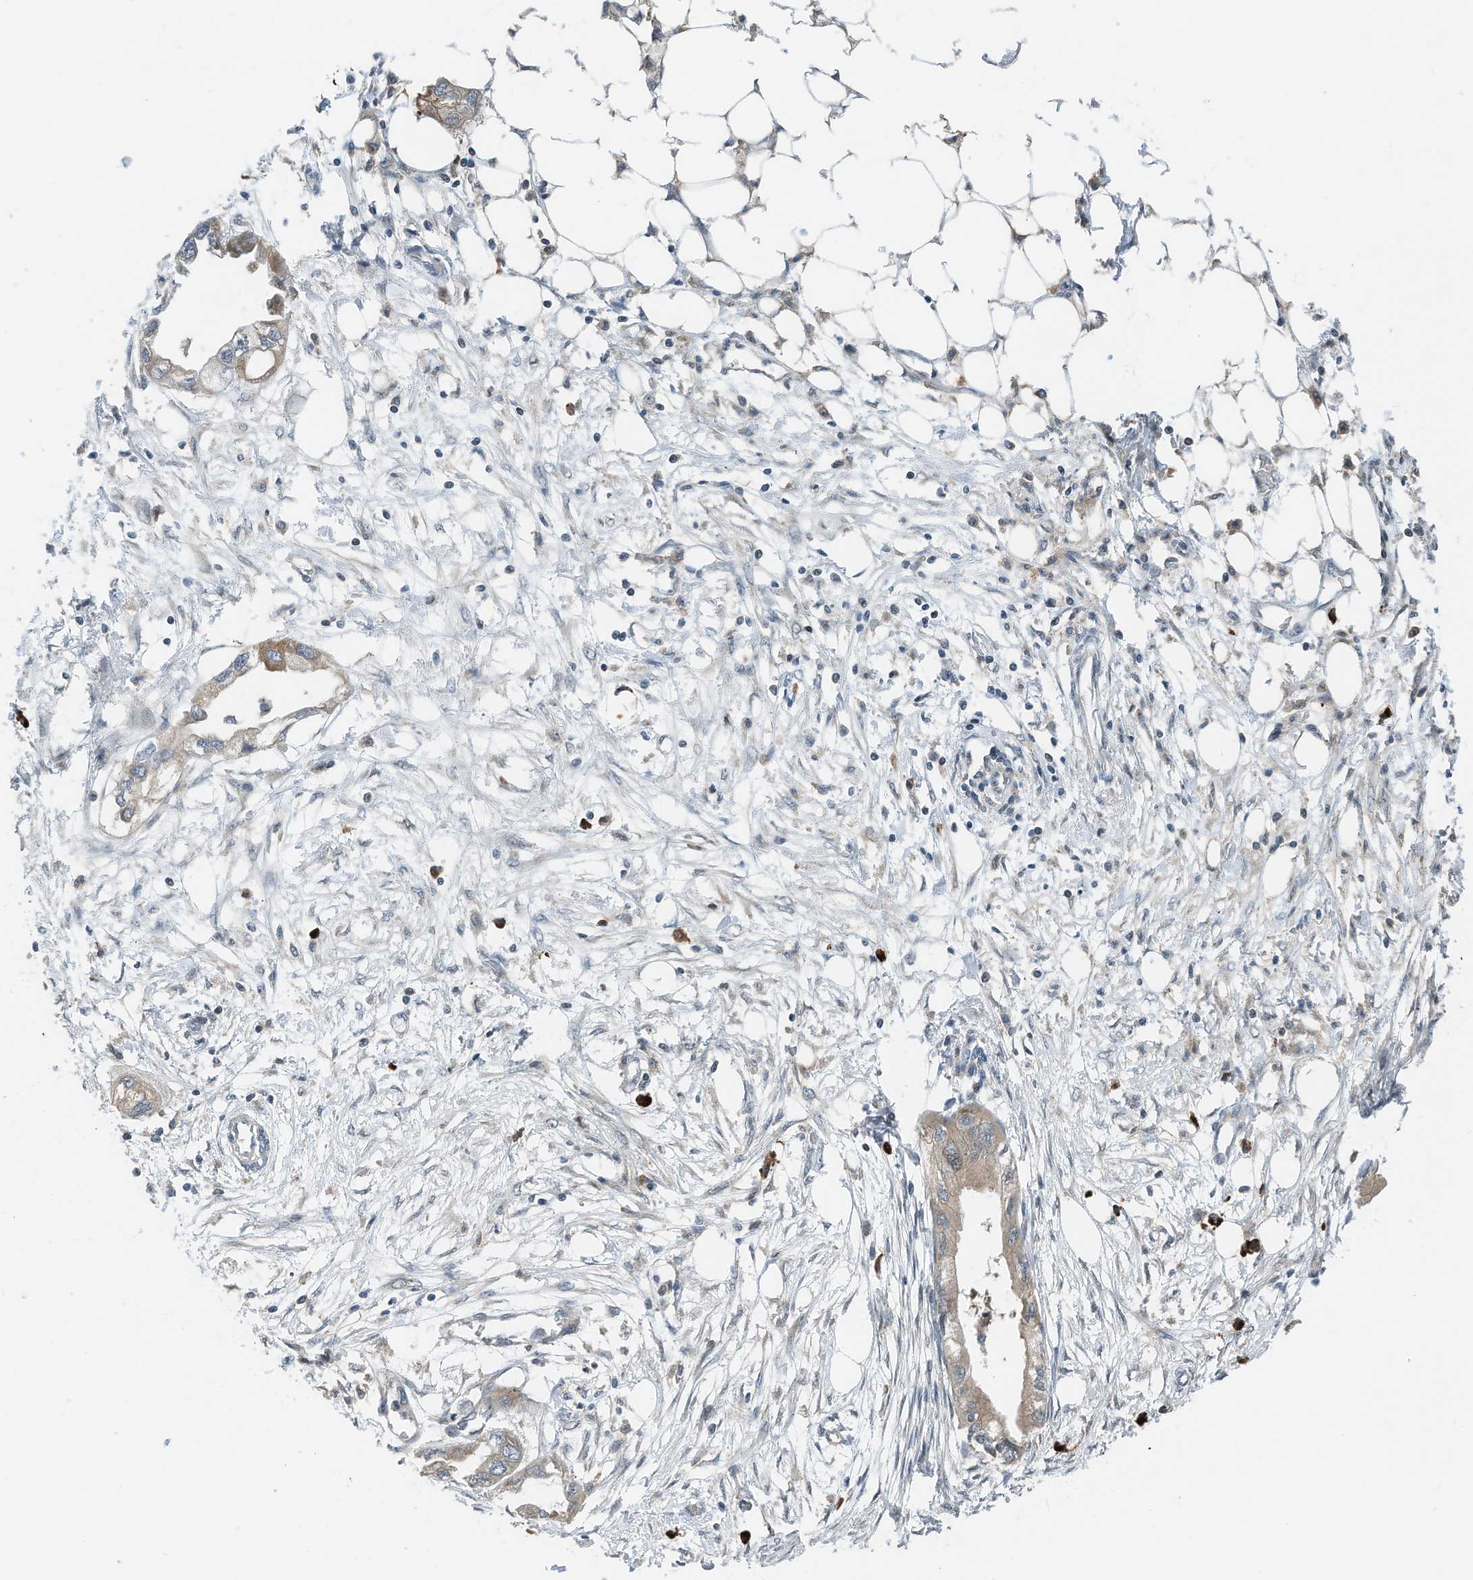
{"staining": {"intensity": "moderate", "quantity": ">75%", "location": "cytoplasmic/membranous"}, "tissue": "endometrial cancer", "cell_type": "Tumor cells", "image_type": "cancer", "snomed": [{"axis": "morphology", "description": "Adenocarcinoma, NOS"}, {"axis": "morphology", "description": "Adenocarcinoma, metastatic, NOS"}, {"axis": "topography", "description": "Adipose tissue"}, {"axis": "topography", "description": "Endometrium"}], "caption": "Immunohistochemical staining of human metastatic adenocarcinoma (endometrial) demonstrates medium levels of moderate cytoplasmic/membranous protein positivity in approximately >75% of tumor cells.", "gene": "RMND1", "patient": {"sex": "female", "age": 67}}